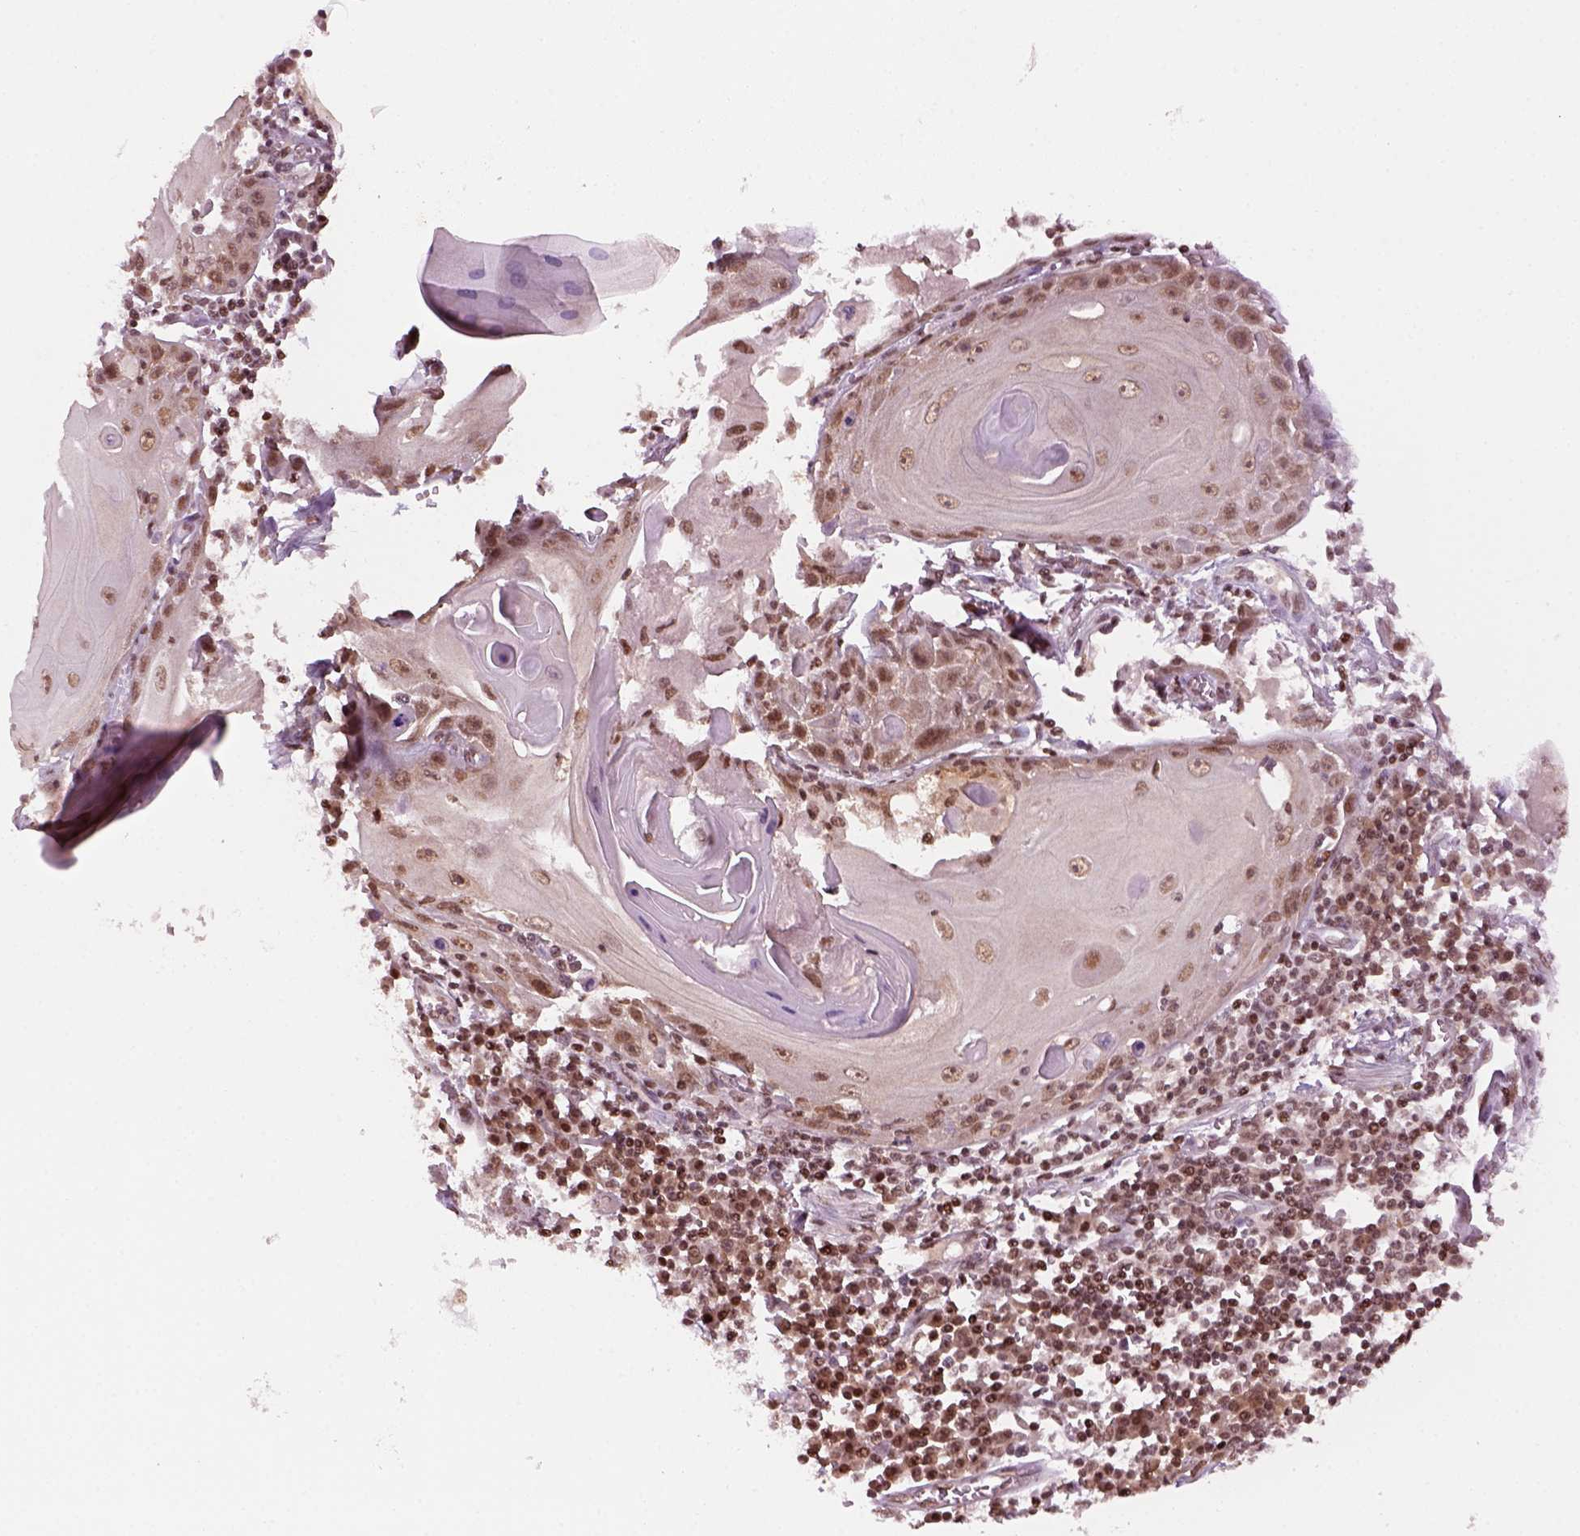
{"staining": {"intensity": "moderate", "quantity": ">75%", "location": "nuclear"}, "tissue": "skin cancer", "cell_type": "Tumor cells", "image_type": "cancer", "snomed": [{"axis": "morphology", "description": "Squamous cell carcinoma, NOS"}, {"axis": "topography", "description": "Skin"}, {"axis": "topography", "description": "Vulva"}], "caption": "IHC staining of squamous cell carcinoma (skin), which demonstrates medium levels of moderate nuclear positivity in approximately >75% of tumor cells indicating moderate nuclear protein staining. The staining was performed using DAB (3,3'-diaminobenzidine) (brown) for protein detection and nuclei were counterstained in hematoxylin (blue).", "gene": "GOT1", "patient": {"sex": "female", "age": 85}}